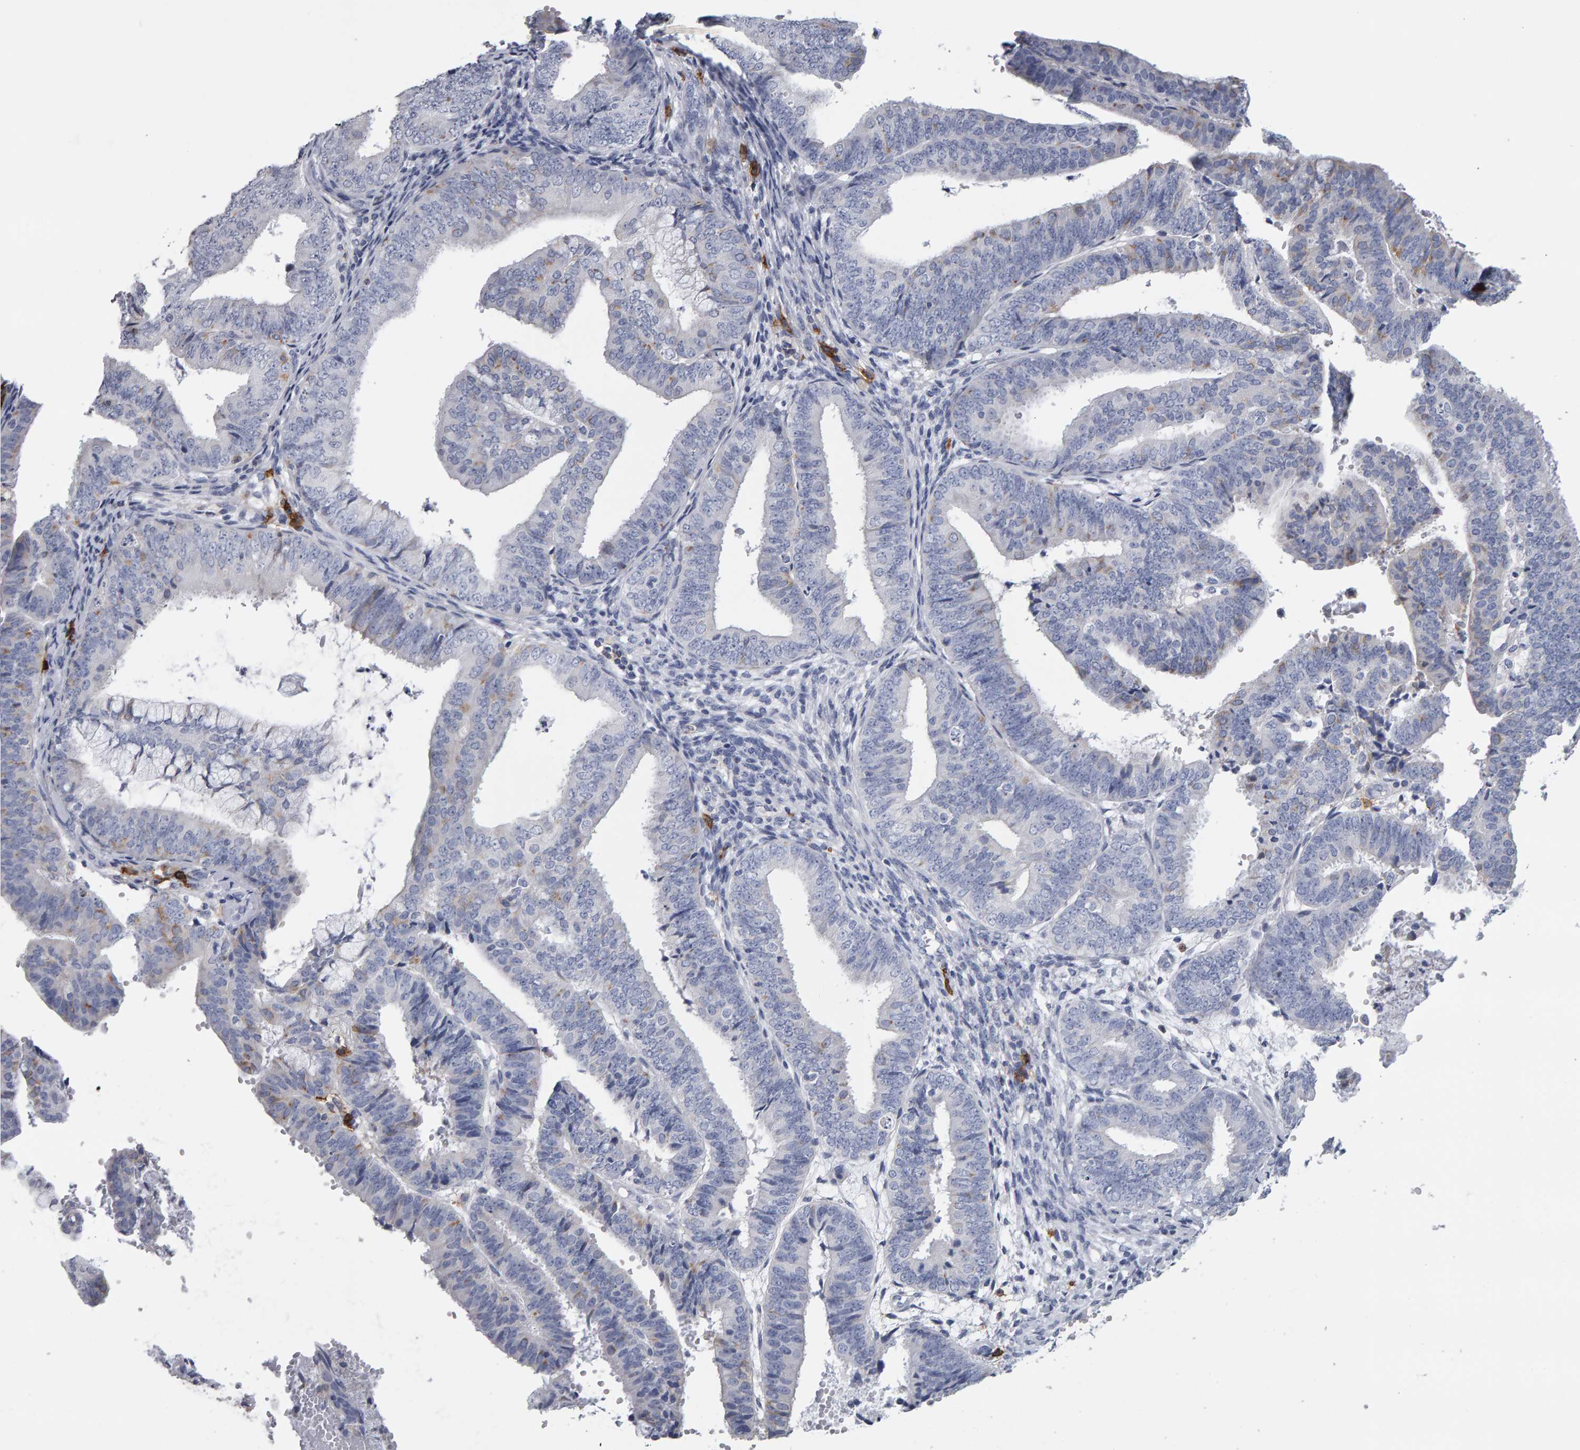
{"staining": {"intensity": "negative", "quantity": "none", "location": "none"}, "tissue": "endometrial cancer", "cell_type": "Tumor cells", "image_type": "cancer", "snomed": [{"axis": "morphology", "description": "Adenocarcinoma, NOS"}, {"axis": "topography", "description": "Endometrium"}], "caption": "Tumor cells are negative for brown protein staining in endometrial cancer (adenocarcinoma).", "gene": "CD38", "patient": {"sex": "female", "age": 63}}